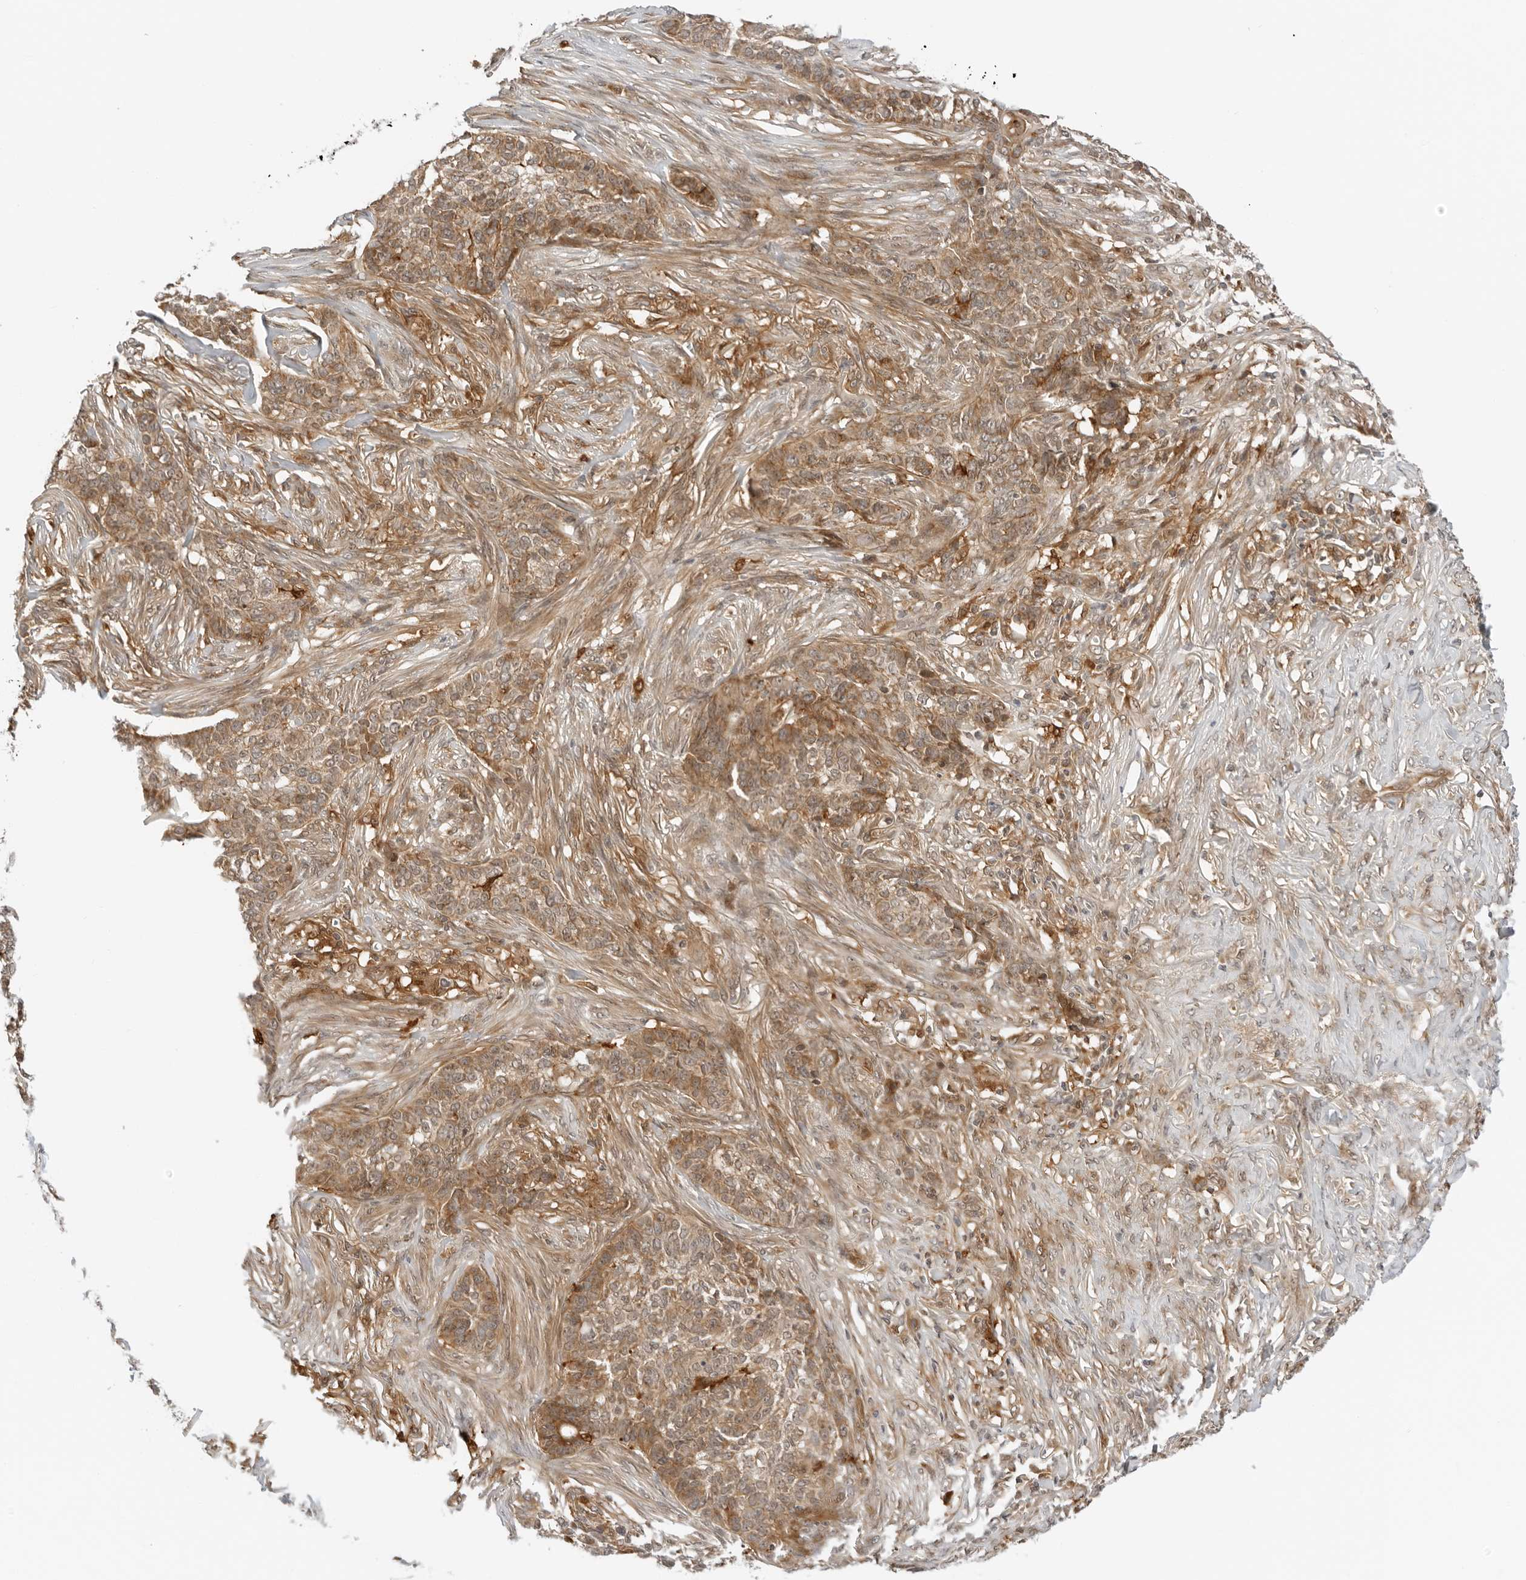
{"staining": {"intensity": "moderate", "quantity": ">75%", "location": "cytoplasmic/membranous"}, "tissue": "skin cancer", "cell_type": "Tumor cells", "image_type": "cancer", "snomed": [{"axis": "morphology", "description": "Basal cell carcinoma"}, {"axis": "topography", "description": "Skin"}], "caption": "Immunohistochemistry (IHC) image of neoplastic tissue: skin cancer (basal cell carcinoma) stained using IHC shows medium levels of moderate protein expression localized specifically in the cytoplasmic/membranous of tumor cells, appearing as a cytoplasmic/membranous brown color.", "gene": "RC3H1", "patient": {"sex": "male", "age": 85}}